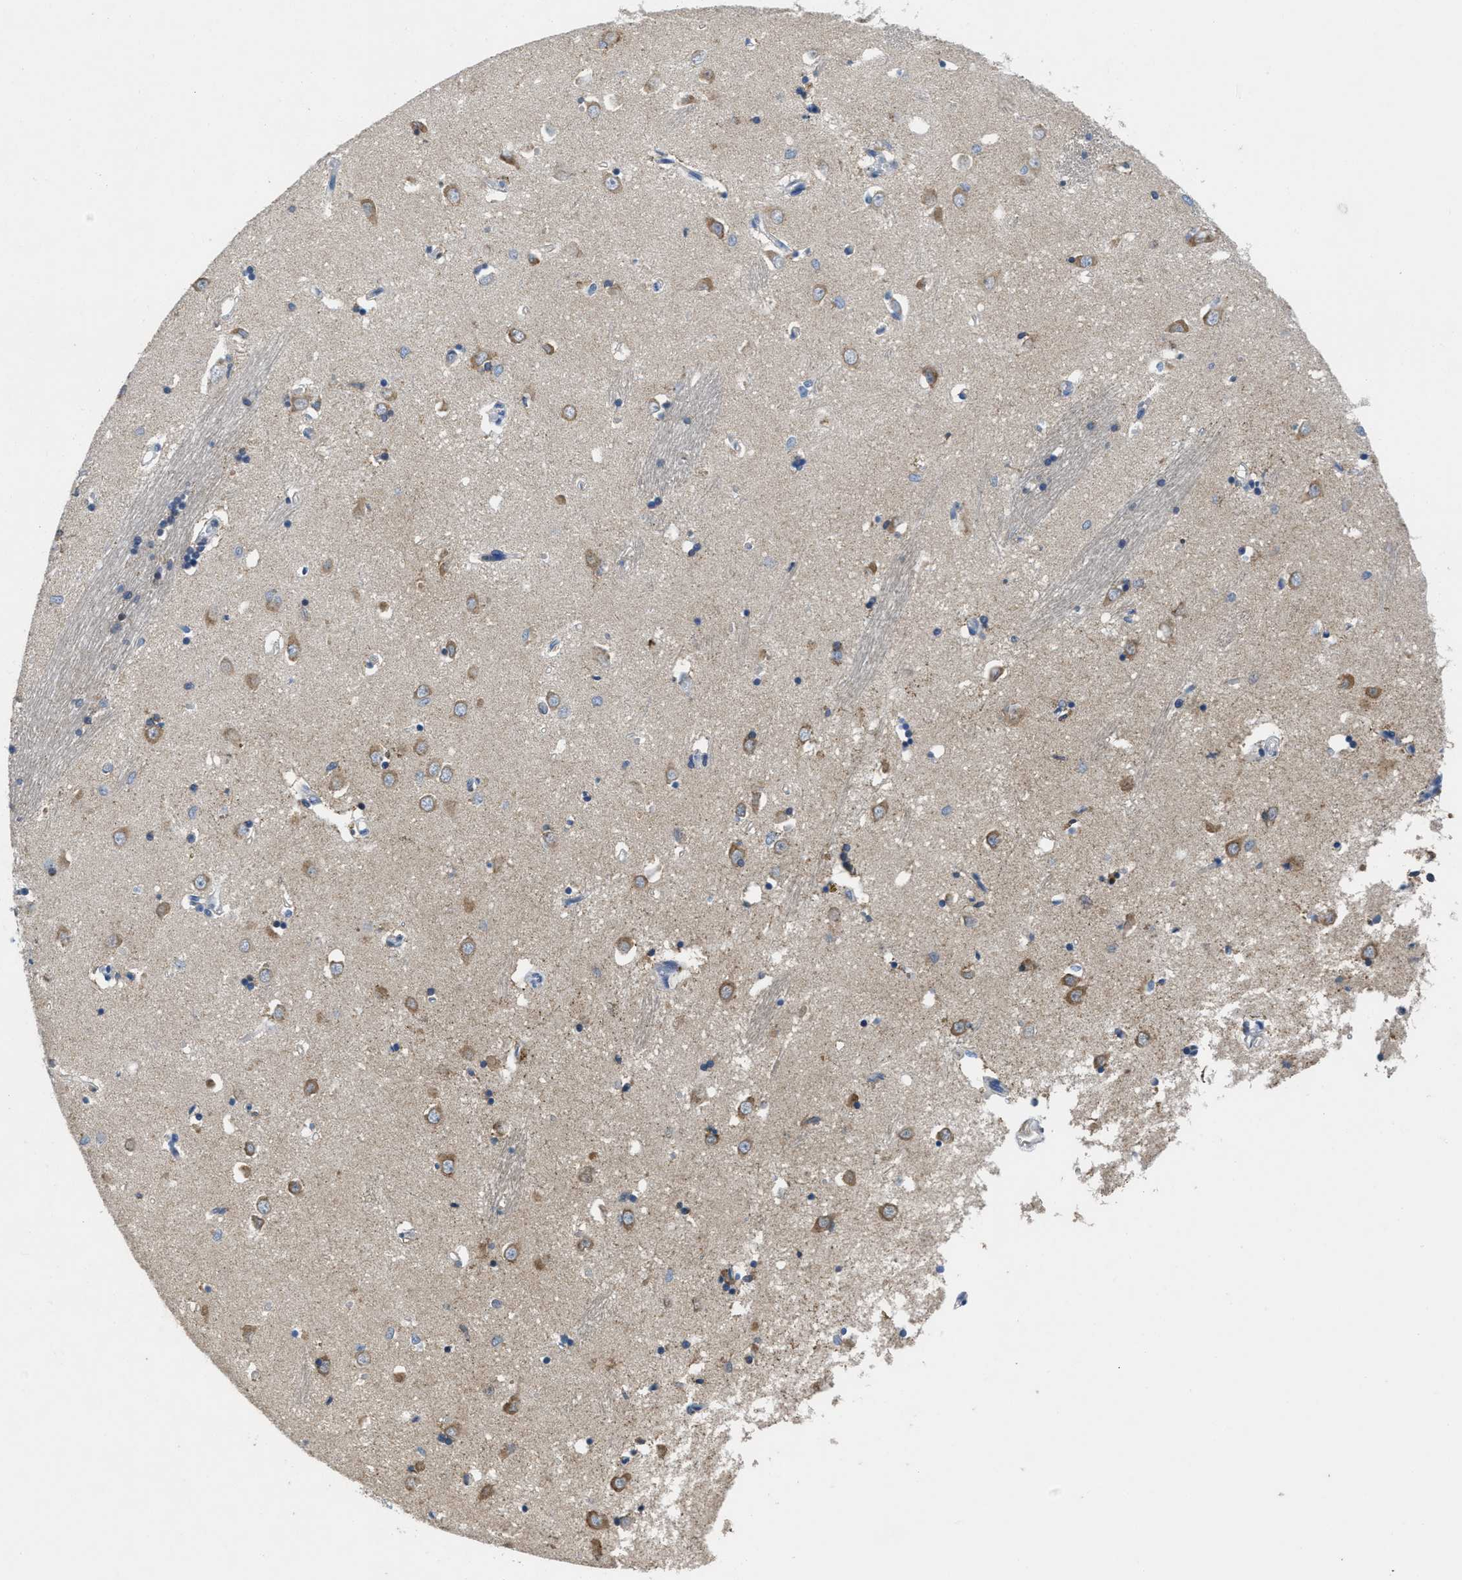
{"staining": {"intensity": "moderate", "quantity": "<25%", "location": "cytoplasmic/membranous"}, "tissue": "caudate", "cell_type": "Glial cells", "image_type": "normal", "snomed": [{"axis": "morphology", "description": "Normal tissue, NOS"}, {"axis": "topography", "description": "Lateral ventricle wall"}], "caption": "Protein staining of unremarkable caudate reveals moderate cytoplasmic/membranous staining in about <25% of glial cells. Nuclei are stained in blue.", "gene": "DGKE", "patient": {"sex": "female", "age": 19}}